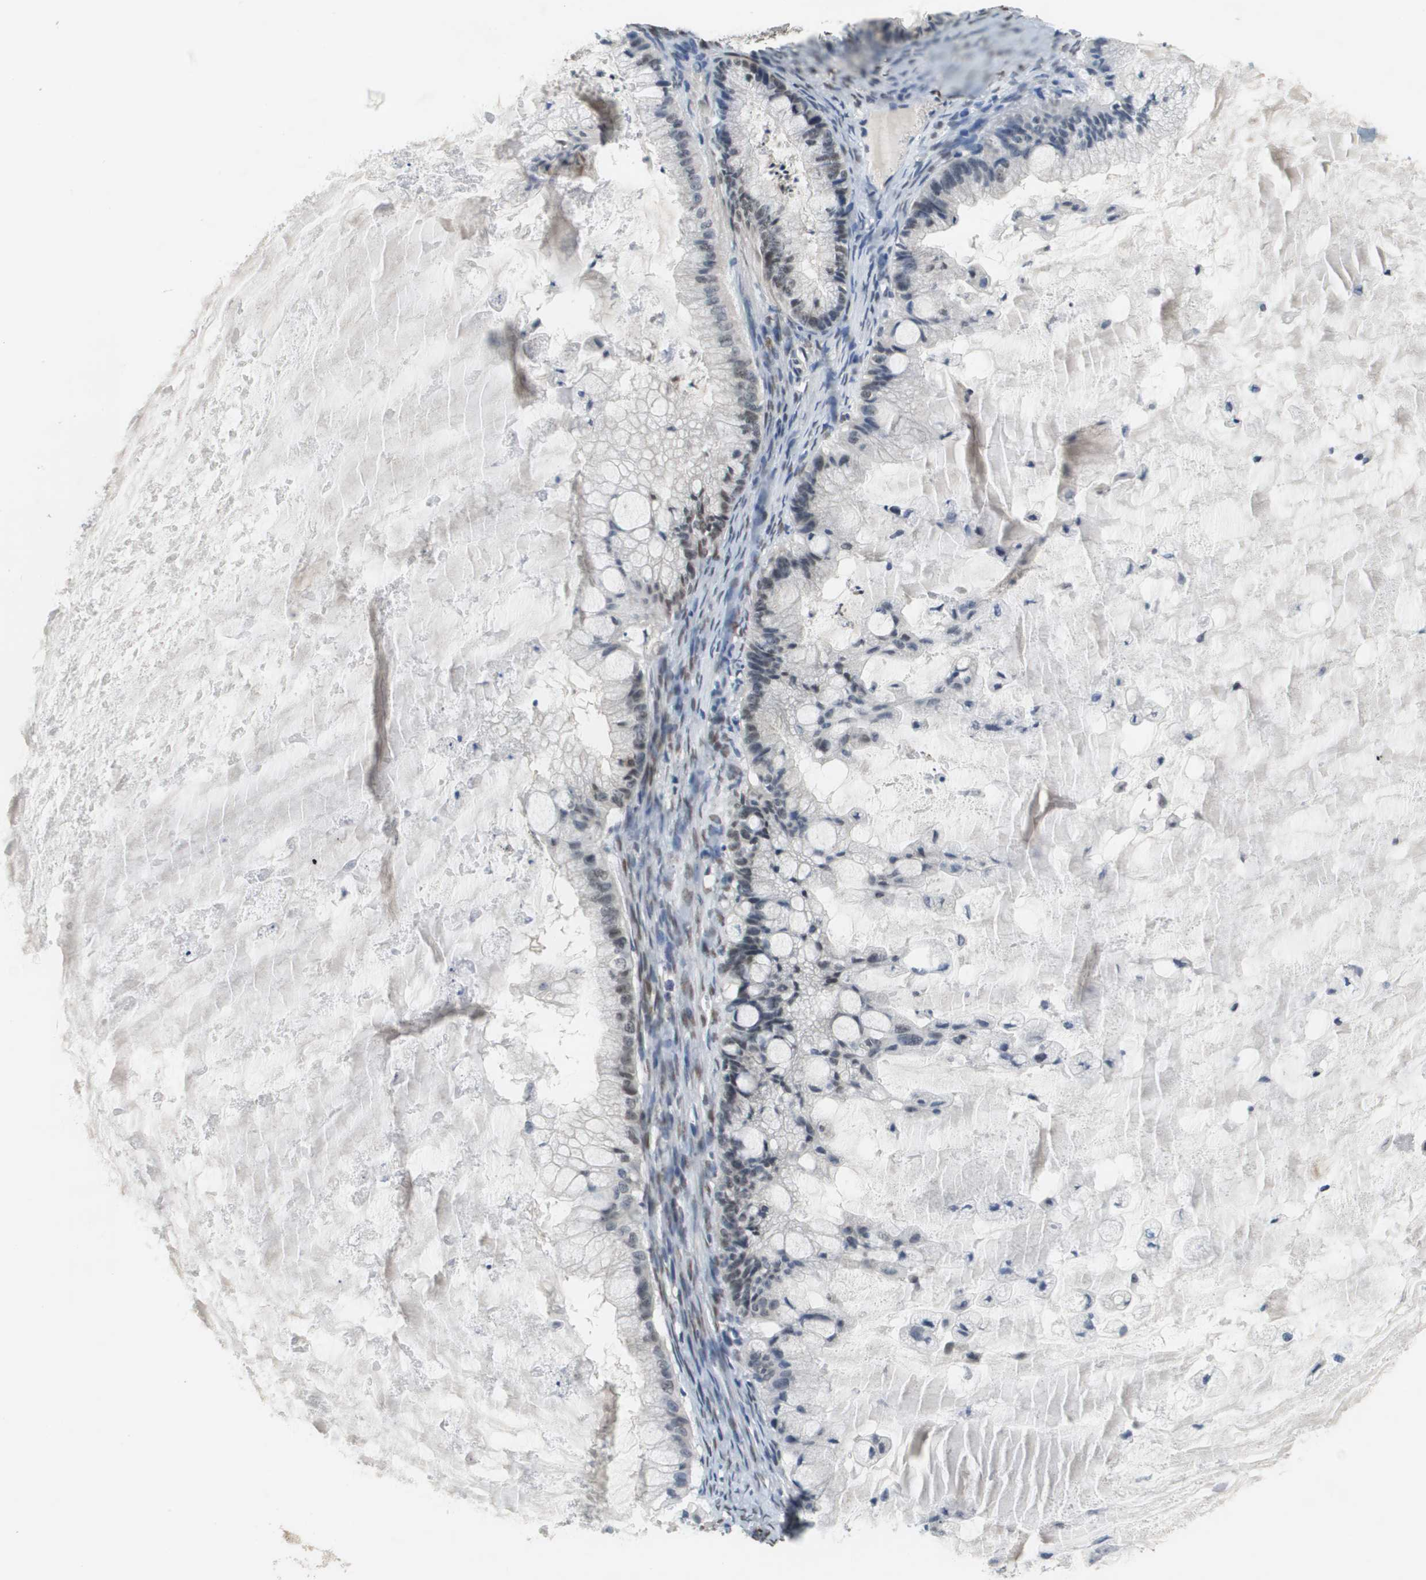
{"staining": {"intensity": "moderate", "quantity": "<25%", "location": "nuclear"}, "tissue": "ovarian cancer", "cell_type": "Tumor cells", "image_type": "cancer", "snomed": [{"axis": "morphology", "description": "Cystadenocarcinoma, mucinous, NOS"}, {"axis": "topography", "description": "Ovary"}], "caption": "Mucinous cystadenocarcinoma (ovarian) tissue exhibits moderate nuclear staining in approximately <25% of tumor cells Immunohistochemistry (ihc) stains the protein in brown and the nuclei are stained blue.", "gene": "CBX5", "patient": {"sex": "female", "age": 57}}